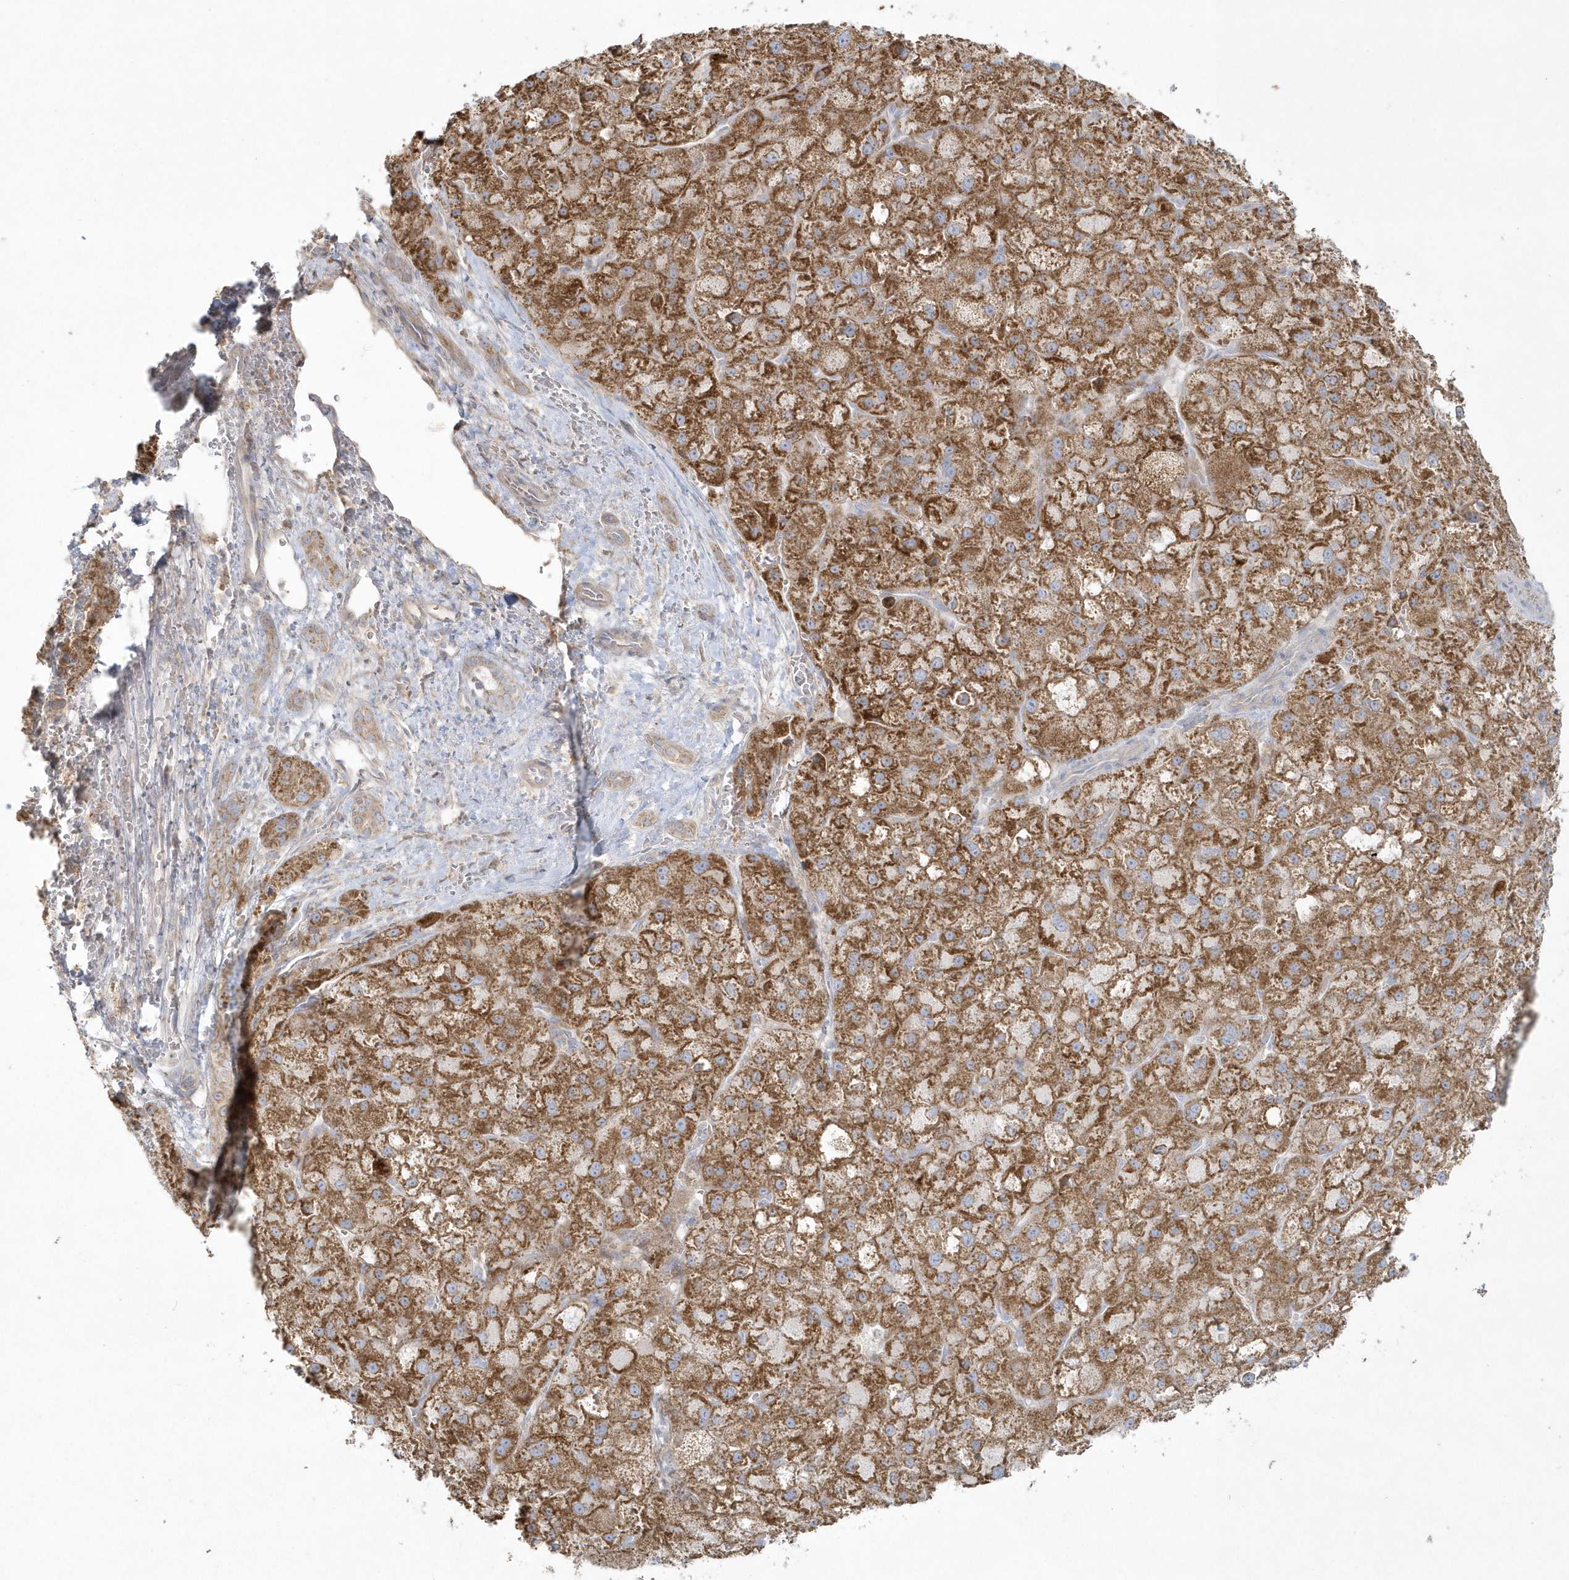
{"staining": {"intensity": "strong", "quantity": ">75%", "location": "cytoplasmic/membranous"}, "tissue": "liver cancer", "cell_type": "Tumor cells", "image_type": "cancer", "snomed": [{"axis": "morphology", "description": "Carcinoma, Hepatocellular, NOS"}, {"axis": "topography", "description": "Liver"}], "caption": "Liver cancer stained with a brown dye reveals strong cytoplasmic/membranous positive expression in approximately >75% of tumor cells.", "gene": "BLTP3A", "patient": {"sex": "male", "age": 57}}